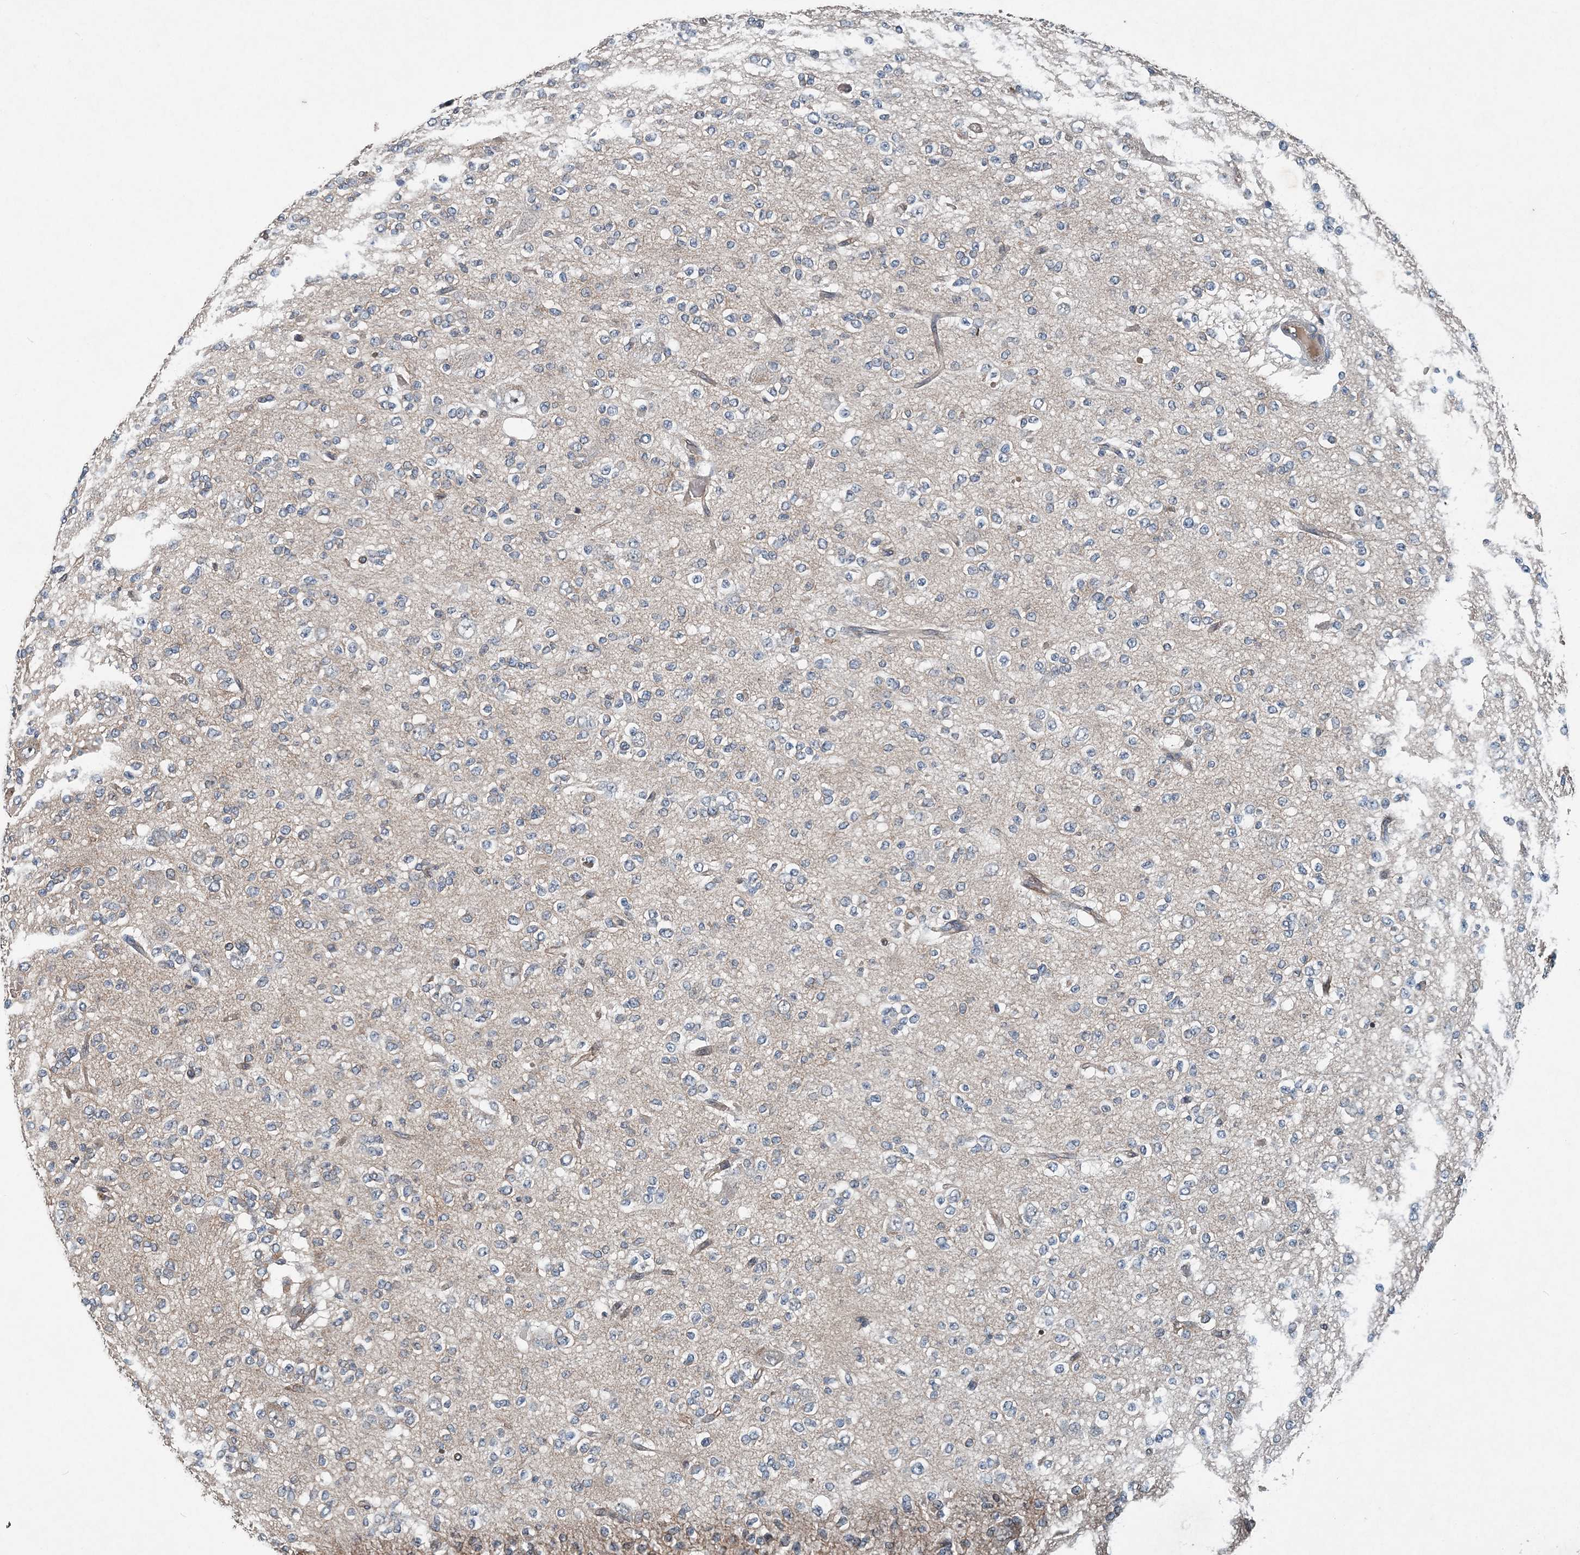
{"staining": {"intensity": "negative", "quantity": "none", "location": "none"}, "tissue": "glioma", "cell_type": "Tumor cells", "image_type": "cancer", "snomed": [{"axis": "morphology", "description": "Glioma, malignant, Low grade"}, {"axis": "topography", "description": "Brain"}], "caption": "DAB (3,3'-diaminobenzidine) immunohistochemical staining of glioma displays no significant staining in tumor cells.", "gene": "SMPD3", "patient": {"sex": "male", "age": 38}}